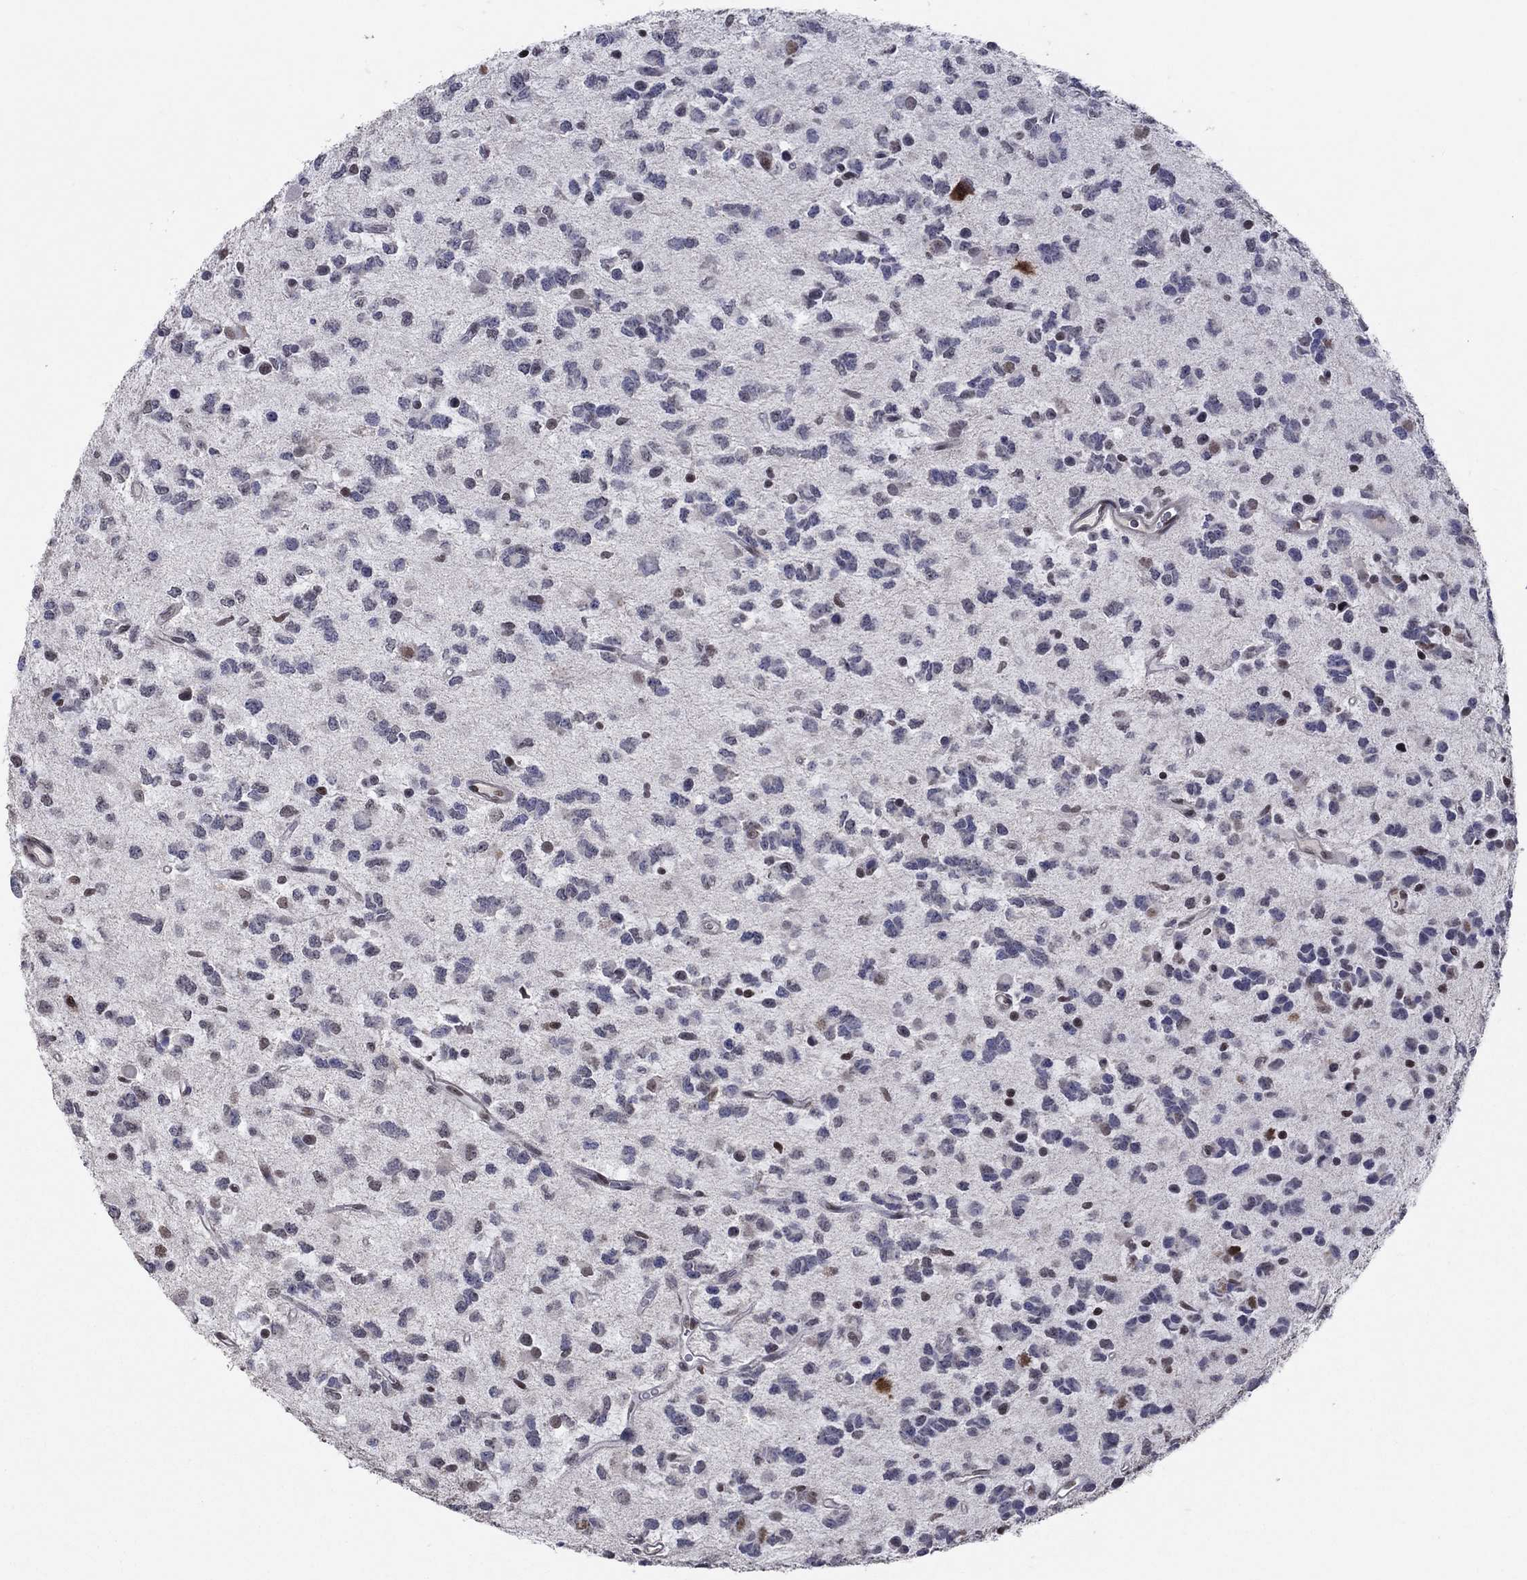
{"staining": {"intensity": "negative", "quantity": "none", "location": "none"}, "tissue": "glioma", "cell_type": "Tumor cells", "image_type": "cancer", "snomed": [{"axis": "morphology", "description": "Glioma, malignant, Low grade"}, {"axis": "topography", "description": "Brain"}], "caption": "A micrograph of glioma stained for a protein exhibits no brown staining in tumor cells.", "gene": "TYMS", "patient": {"sex": "female", "age": 45}}